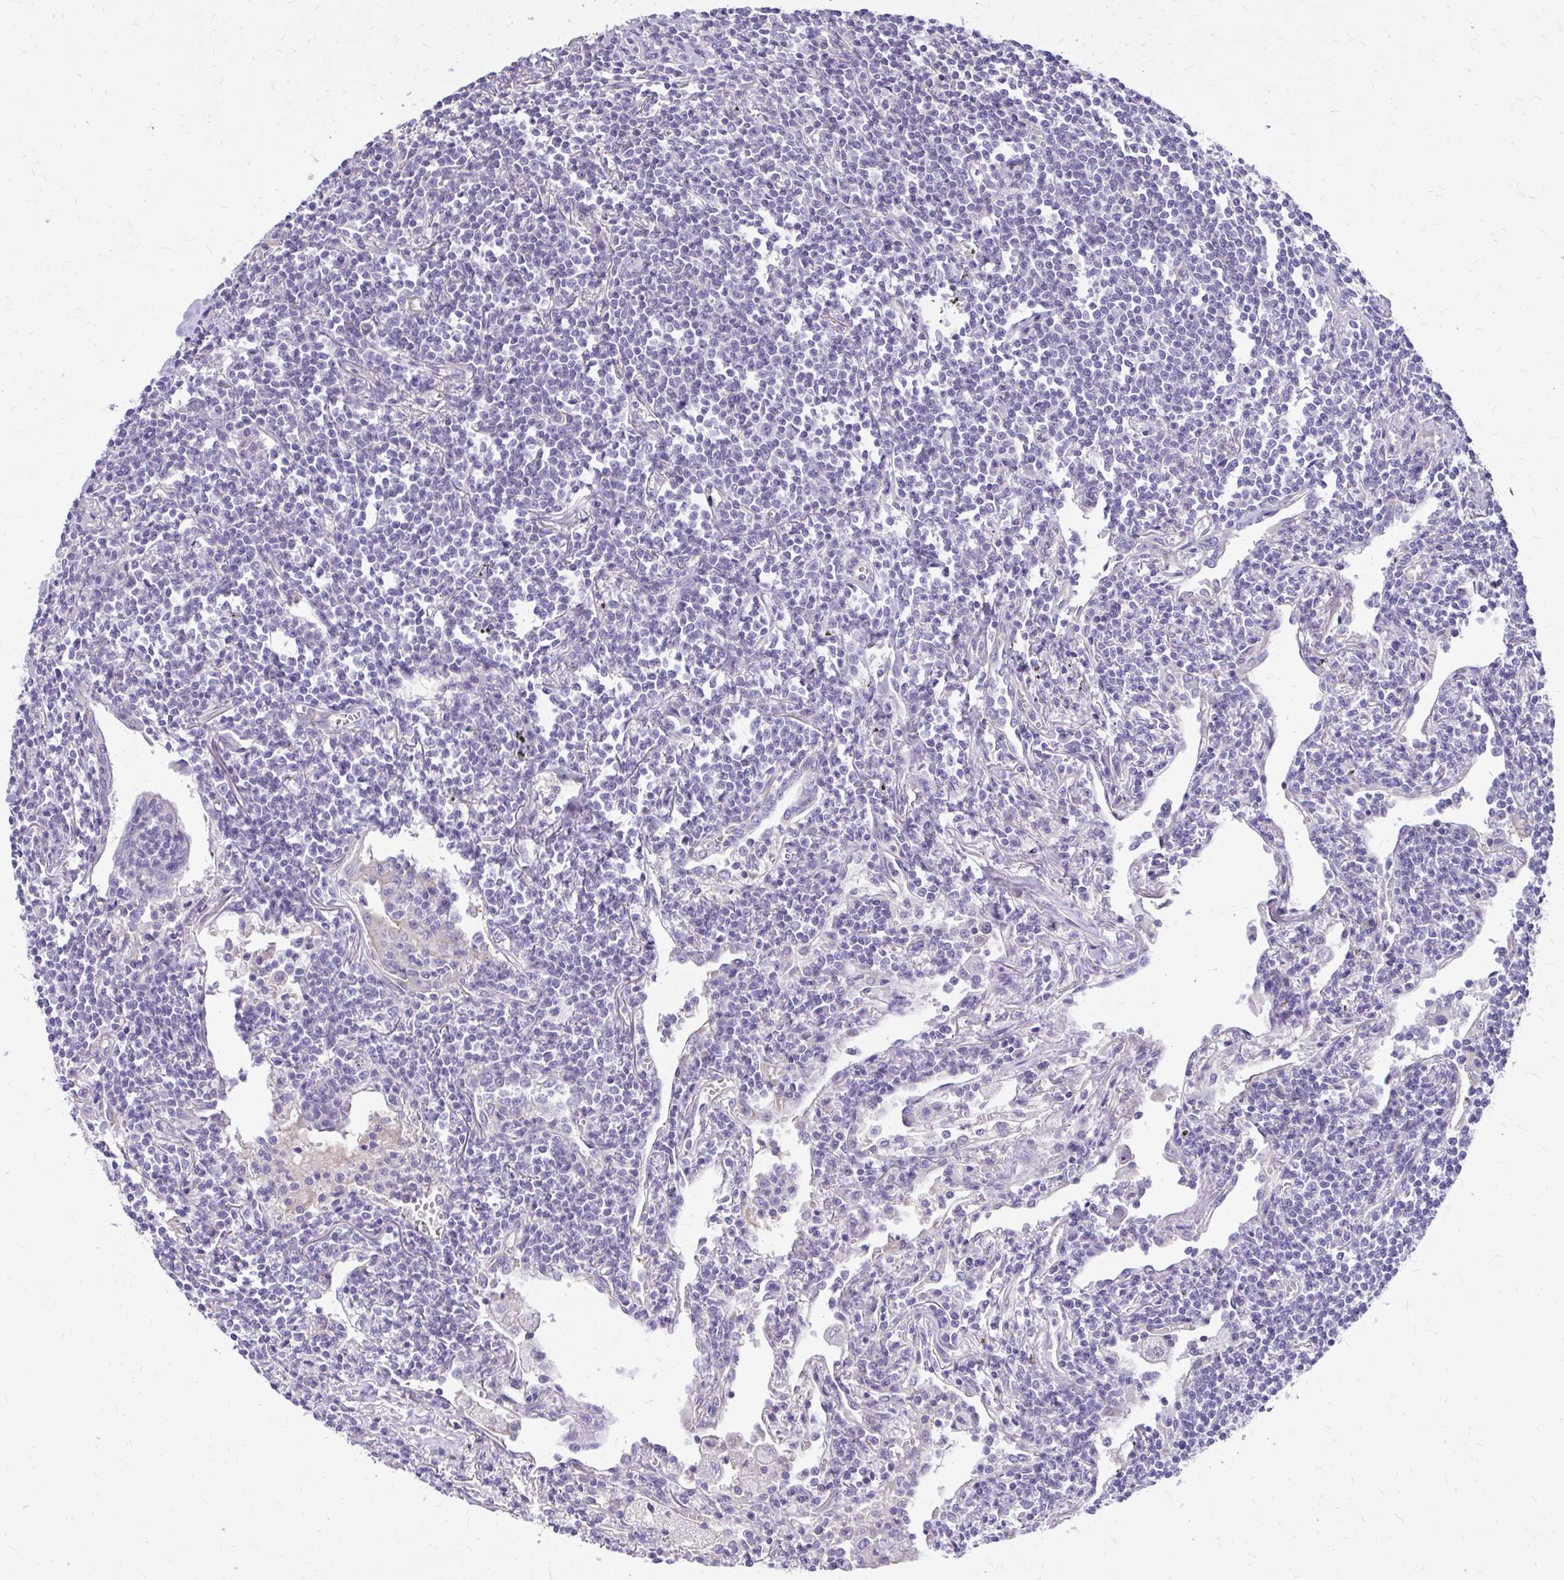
{"staining": {"intensity": "negative", "quantity": "none", "location": "none"}, "tissue": "lymphoma", "cell_type": "Tumor cells", "image_type": "cancer", "snomed": [{"axis": "morphology", "description": "Malignant lymphoma, non-Hodgkin's type, Low grade"}, {"axis": "topography", "description": "Lung"}], "caption": "High power microscopy histopathology image of an IHC image of lymphoma, revealing no significant positivity in tumor cells.", "gene": "RUNDC3B", "patient": {"sex": "female", "age": 71}}